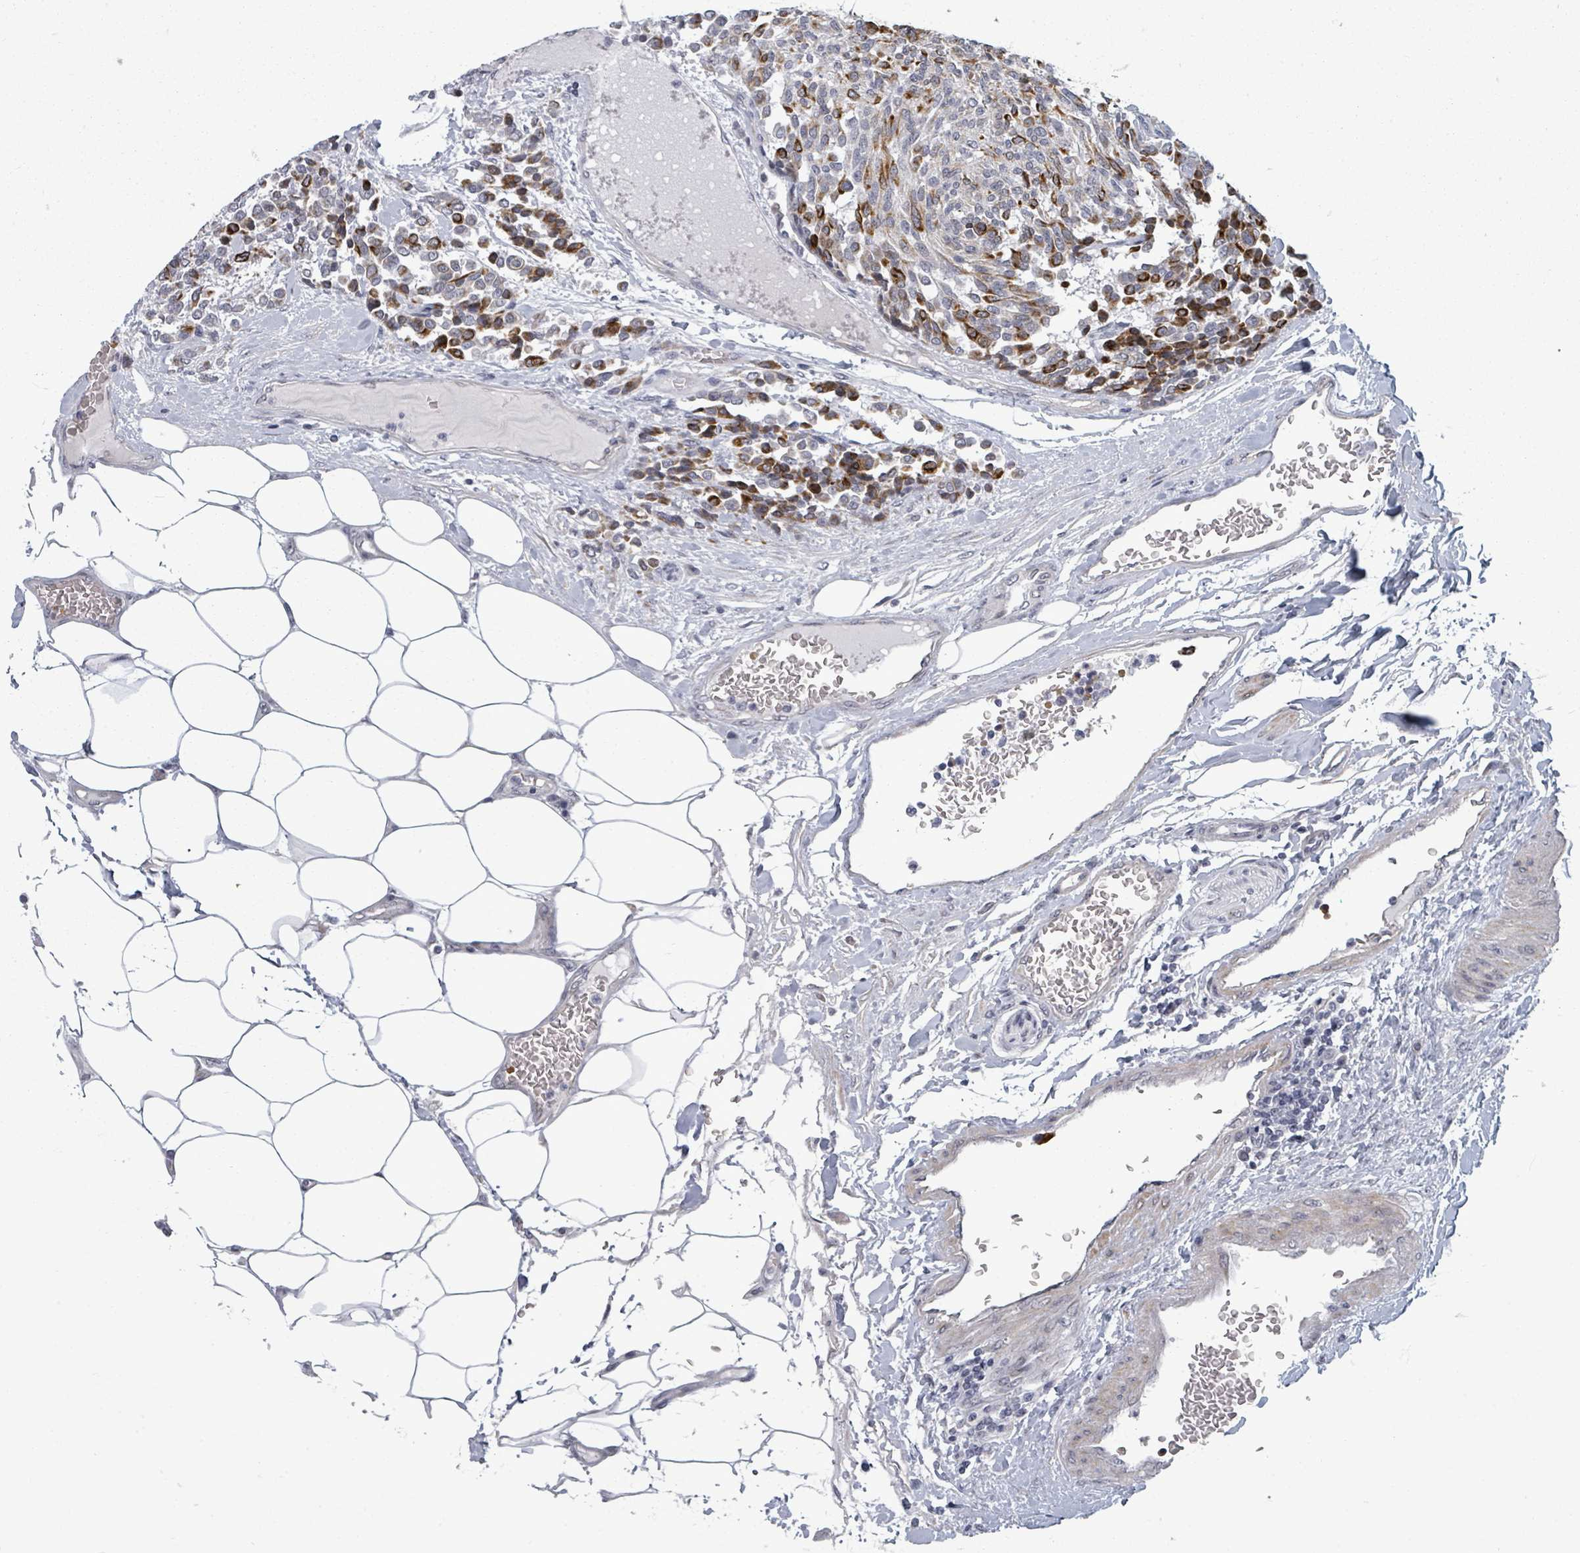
{"staining": {"intensity": "strong", "quantity": "25%-75%", "location": "cytoplasmic/membranous"}, "tissue": "carcinoid", "cell_type": "Tumor cells", "image_type": "cancer", "snomed": [{"axis": "morphology", "description": "Carcinoid, malignant, NOS"}, {"axis": "topography", "description": "Pancreas"}], "caption": "Protein staining of carcinoid tissue reveals strong cytoplasmic/membranous positivity in about 25%-75% of tumor cells. (brown staining indicates protein expression, while blue staining denotes nuclei).", "gene": "PTPN20", "patient": {"sex": "female", "age": 54}}